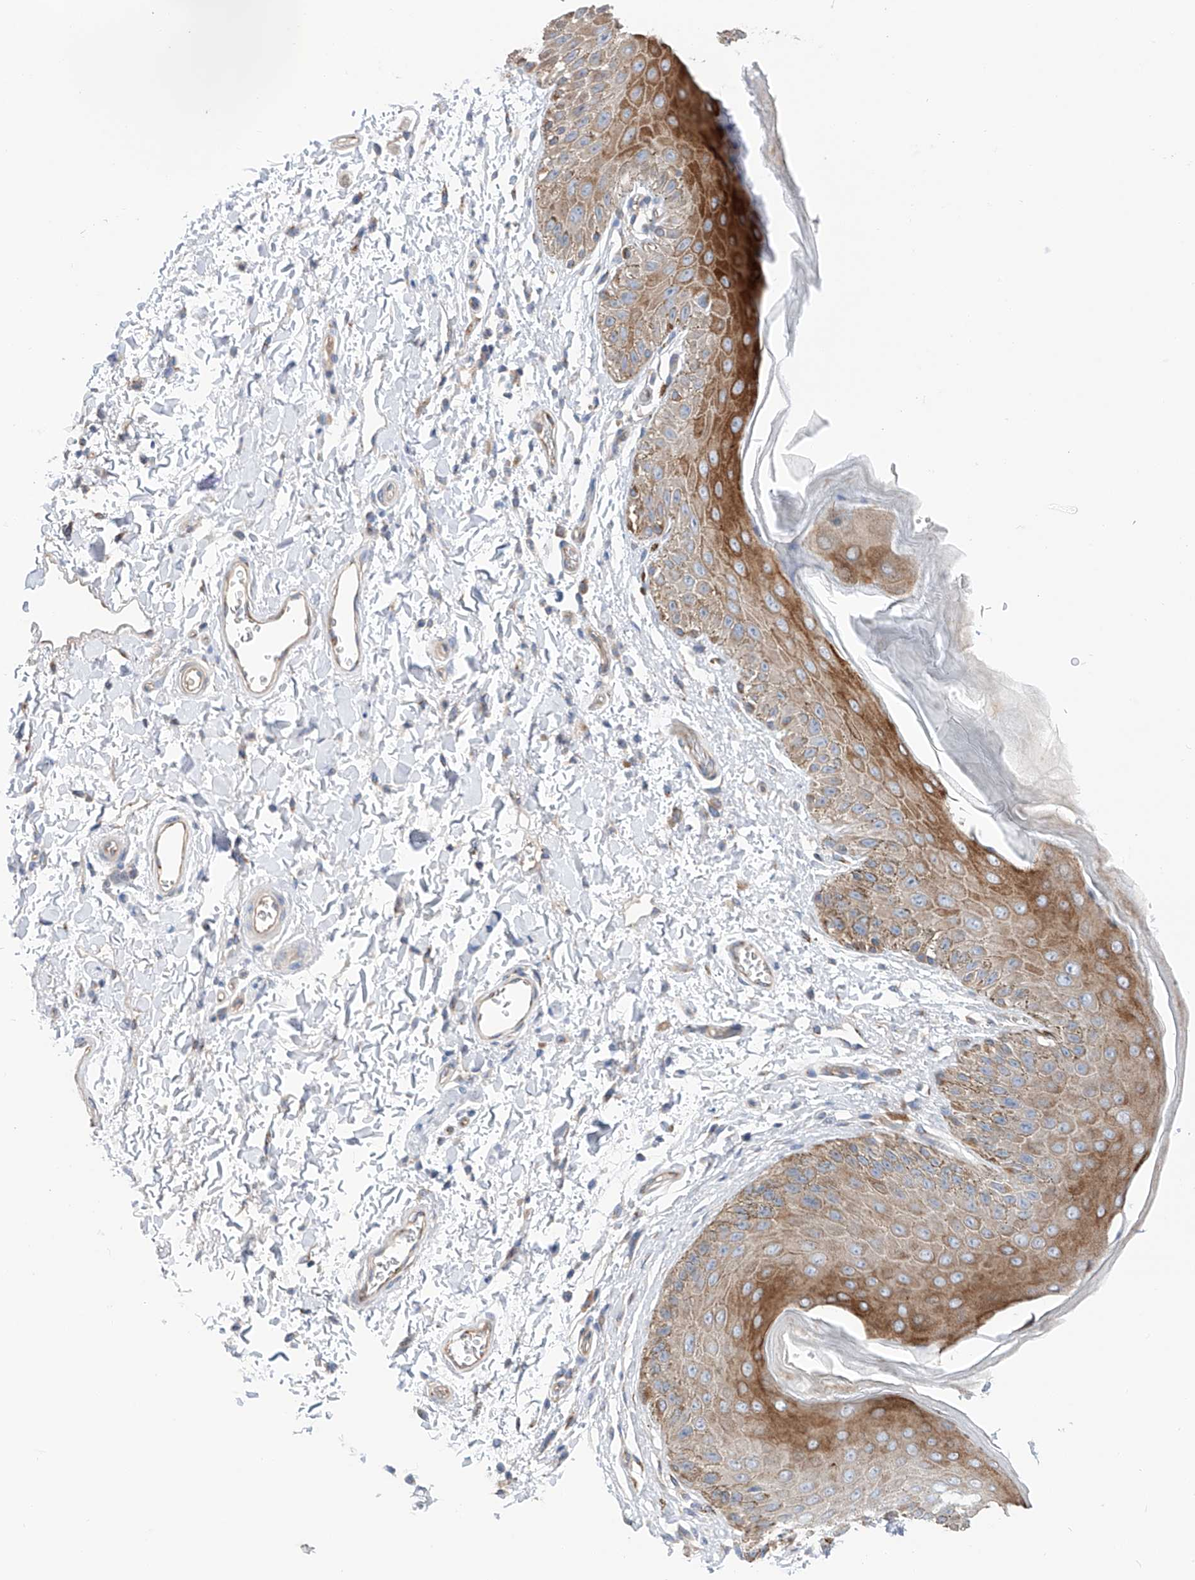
{"staining": {"intensity": "moderate", "quantity": "25%-75%", "location": "cytoplasmic/membranous"}, "tissue": "skin", "cell_type": "Epidermal cells", "image_type": "normal", "snomed": [{"axis": "morphology", "description": "Normal tissue, NOS"}, {"axis": "topography", "description": "Anal"}], "caption": "Epidermal cells reveal medium levels of moderate cytoplasmic/membranous staining in approximately 25%-75% of cells in benign skin. The protein of interest is stained brown, and the nuclei are stained in blue (DAB (3,3'-diaminobenzidine) IHC with brightfield microscopy, high magnification).", "gene": "SLC22A7", "patient": {"sex": "male", "age": 44}}